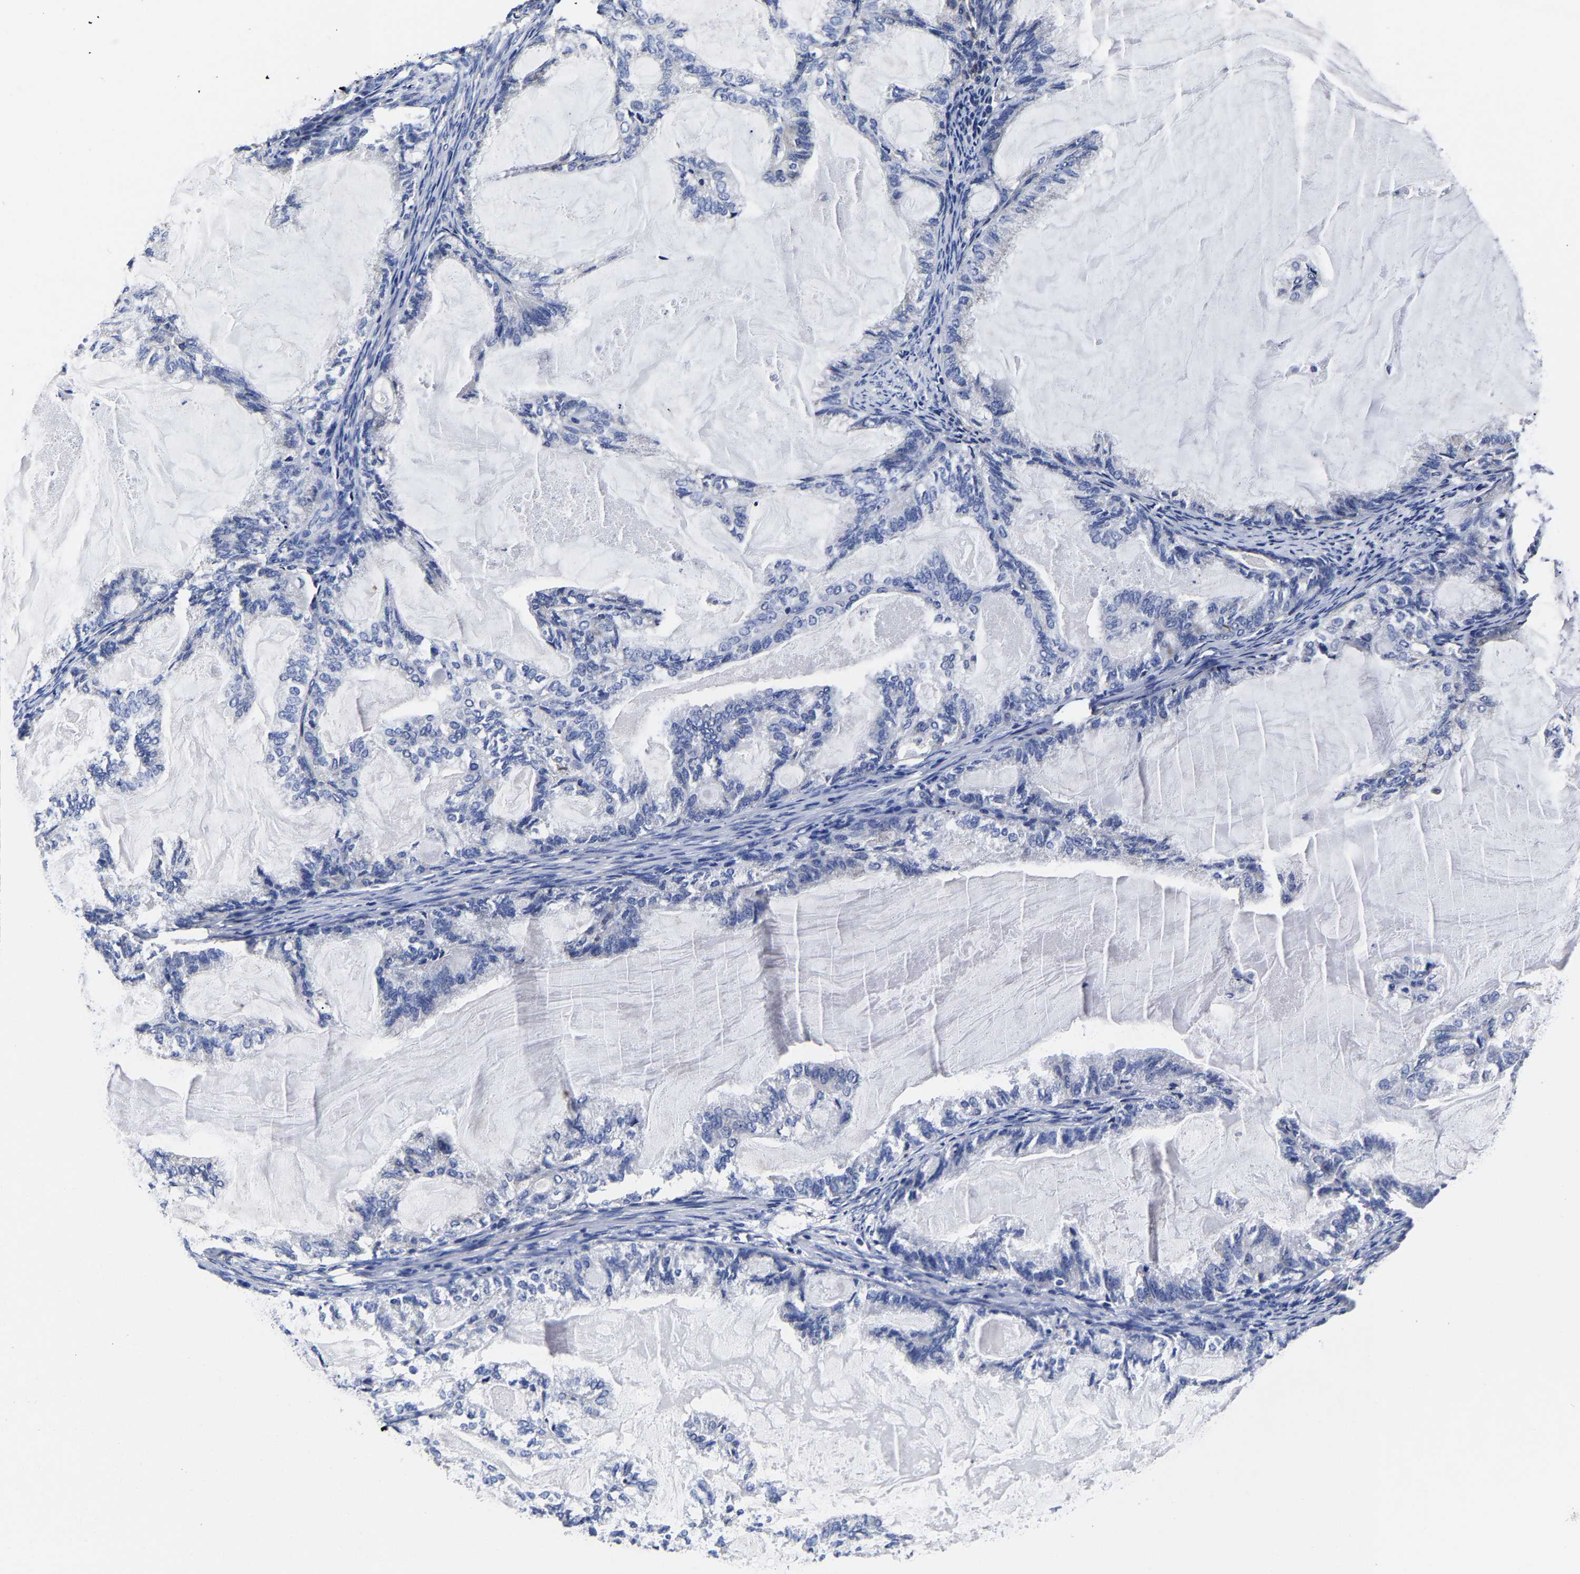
{"staining": {"intensity": "negative", "quantity": "none", "location": "none"}, "tissue": "endometrial cancer", "cell_type": "Tumor cells", "image_type": "cancer", "snomed": [{"axis": "morphology", "description": "Adenocarcinoma, NOS"}, {"axis": "topography", "description": "Endometrium"}], "caption": "Immunohistochemical staining of human endometrial cancer shows no significant positivity in tumor cells.", "gene": "AASS", "patient": {"sex": "female", "age": 86}}